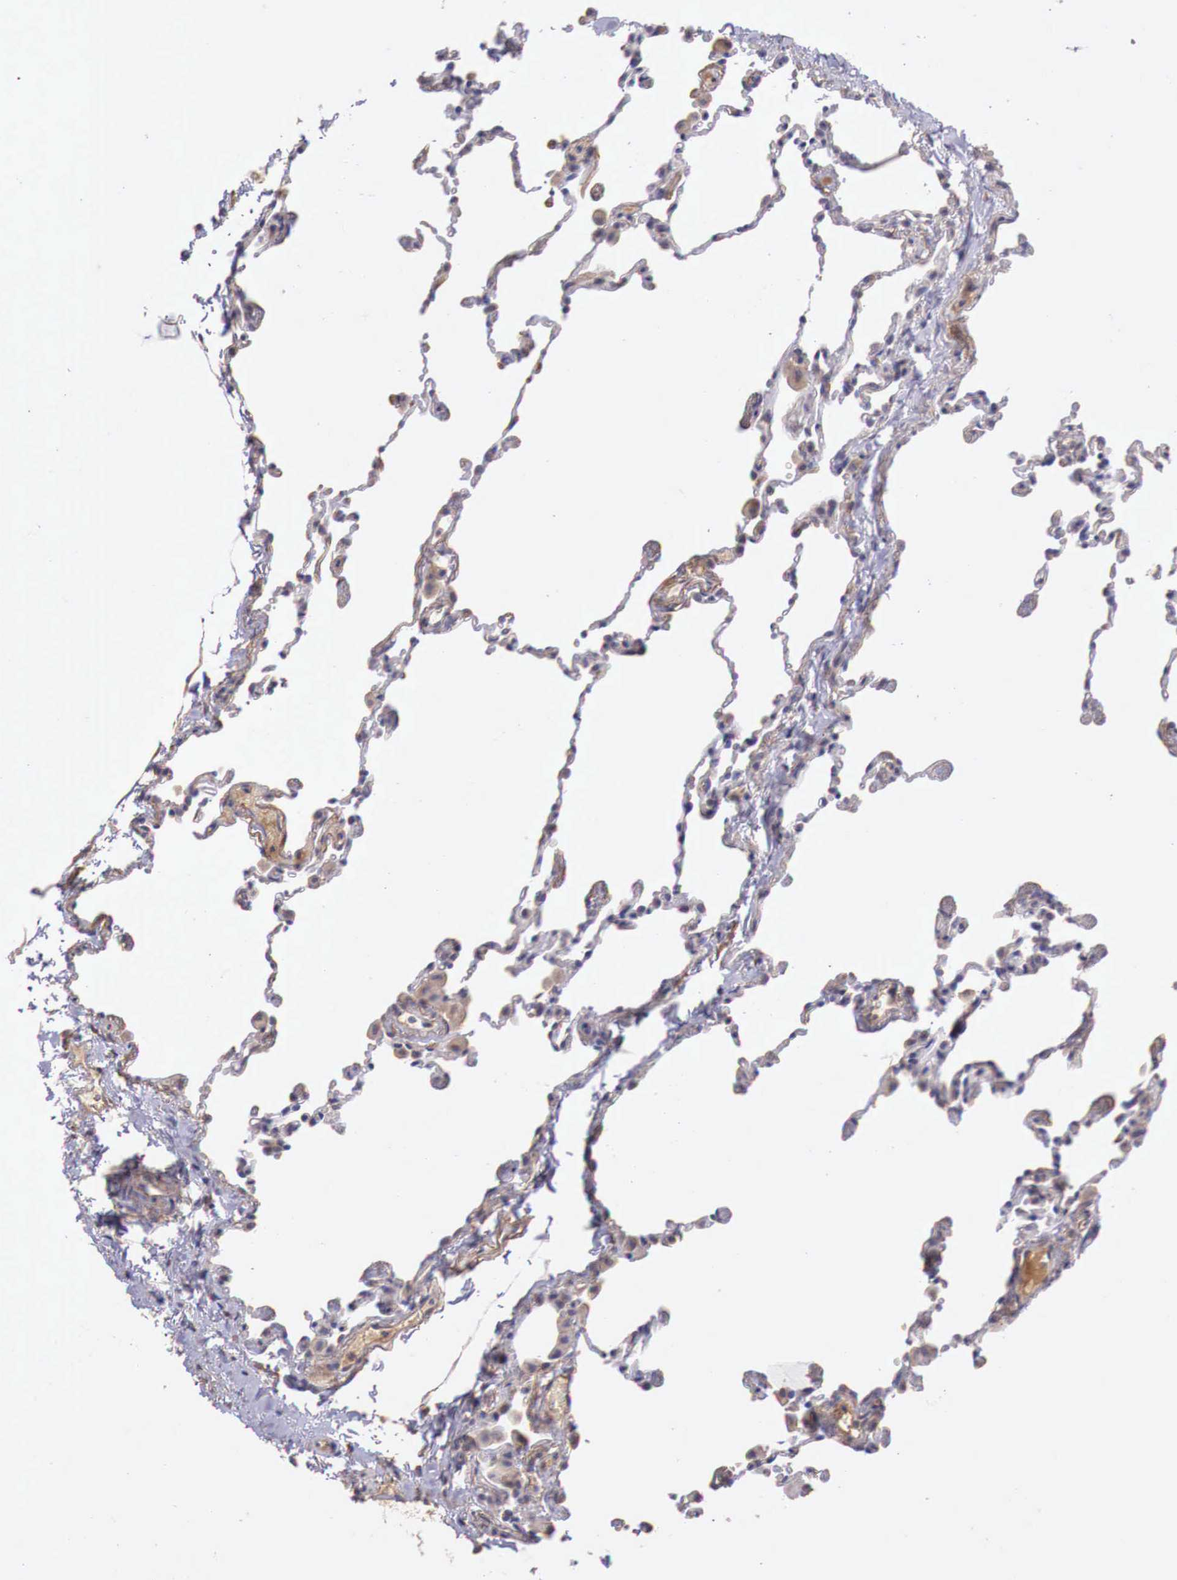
{"staining": {"intensity": "weak", "quantity": "25%-75%", "location": "cytoplasmic/membranous"}, "tissue": "lung", "cell_type": "Alveolar cells", "image_type": "normal", "snomed": [{"axis": "morphology", "description": "Normal tissue, NOS"}, {"axis": "topography", "description": "Lung"}], "caption": "Immunohistochemistry (IHC) staining of benign lung, which demonstrates low levels of weak cytoplasmic/membranous expression in about 25%-75% of alveolar cells indicating weak cytoplasmic/membranous protein staining. The staining was performed using DAB (brown) for protein detection and nuclei were counterstained in hematoxylin (blue).", "gene": "CHRDL1", "patient": {"sex": "female", "age": 61}}